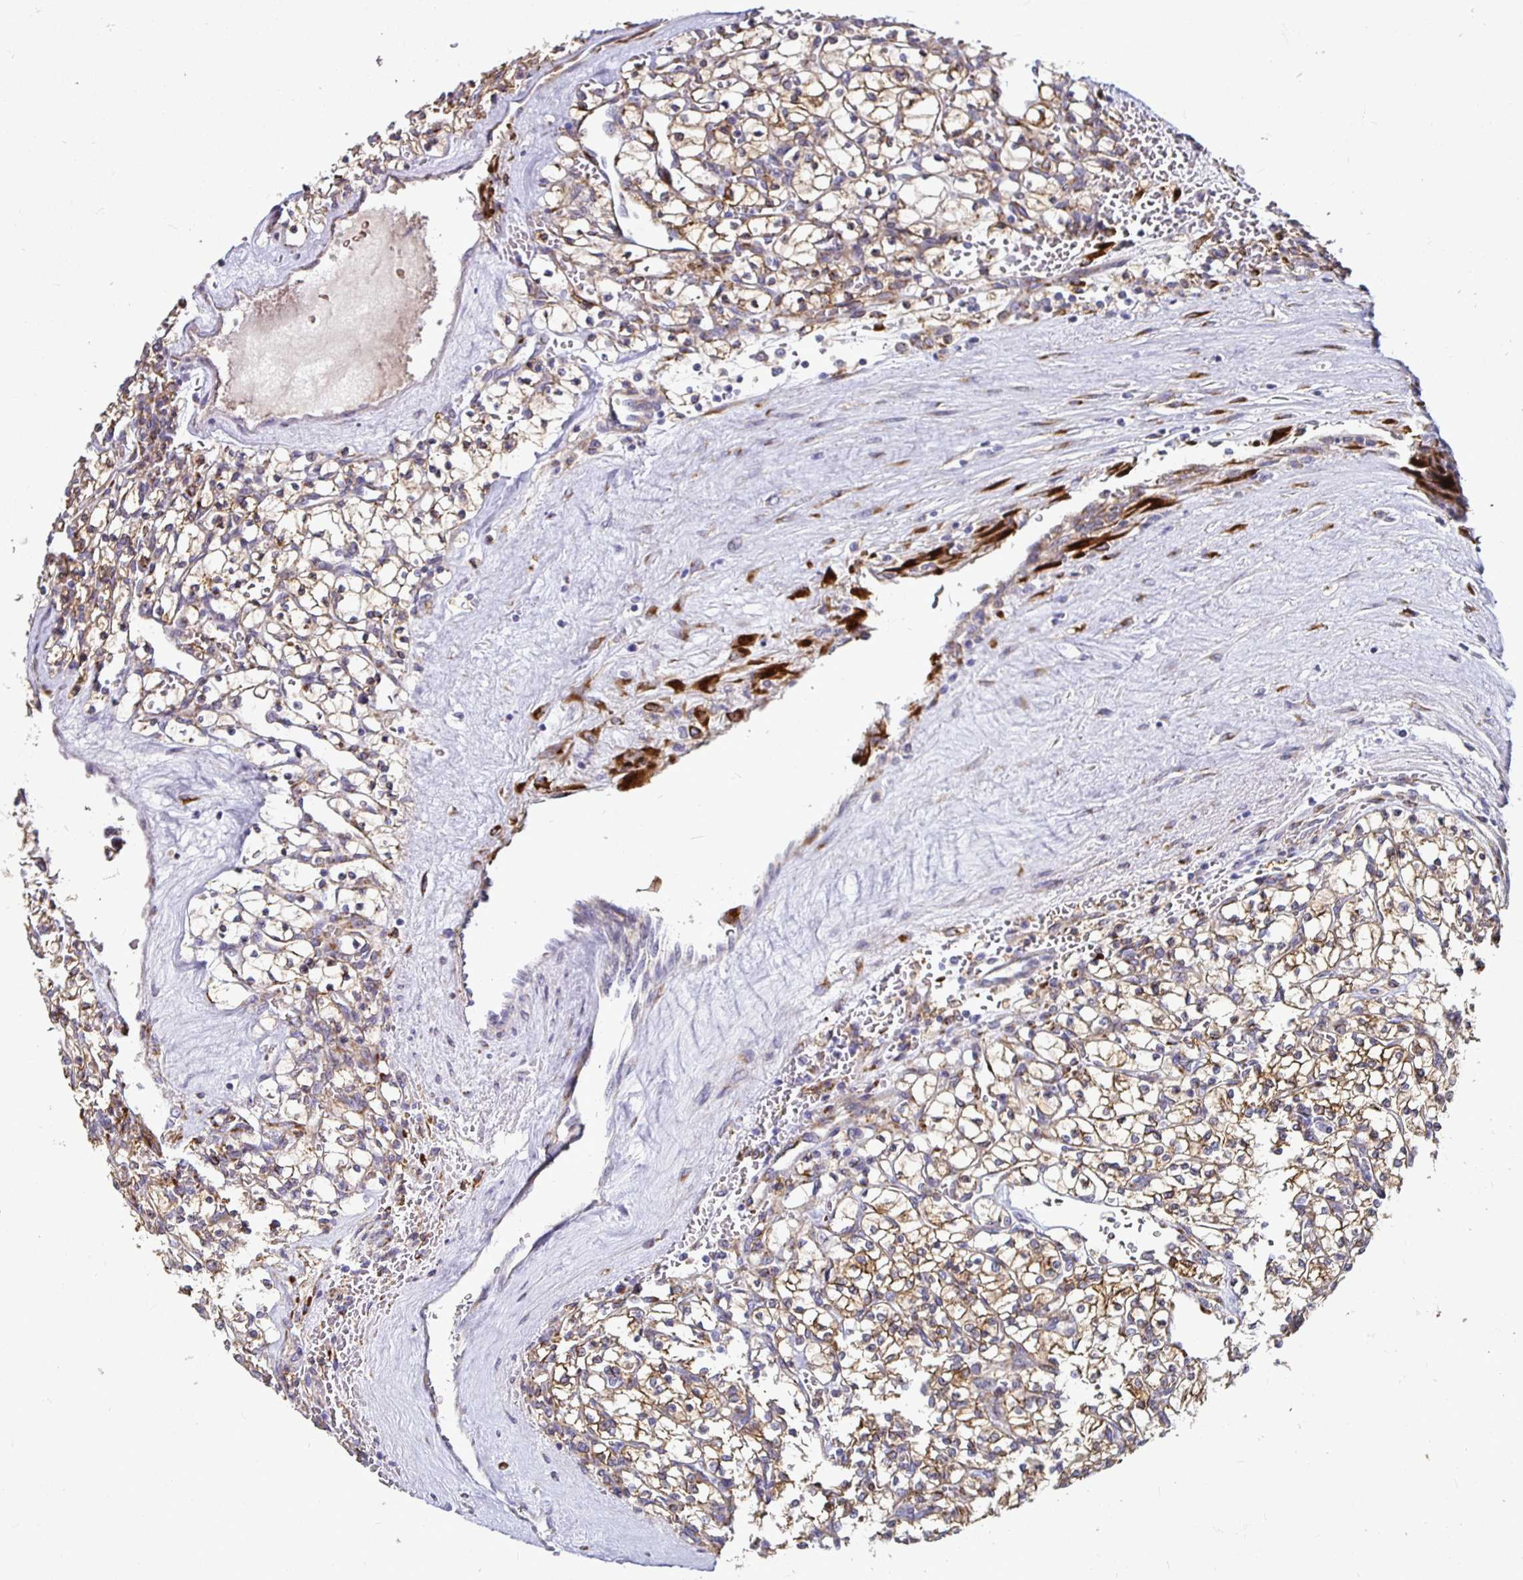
{"staining": {"intensity": "moderate", "quantity": "25%-75%", "location": "cytoplasmic/membranous"}, "tissue": "renal cancer", "cell_type": "Tumor cells", "image_type": "cancer", "snomed": [{"axis": "morphology", "description": "Adenocarcinoma, NOS"}, {"axis": "topography", "description": "Kidney"}], "caption": "Immunohistochemistry (IHC) staining of renal cancer, which displays medium levels of moderate cytoplasmic/membranous positivity in approximately 25%-75% of tumor cells indicating moderate cytoplasmic/membranous protein expression. The staining was performed using DAB (brown) for protein detection and nuclei were counterstained in hematoxylin (blue).", "gene": "P4HA2", "patient": {"sex": "female", "age": 64}}